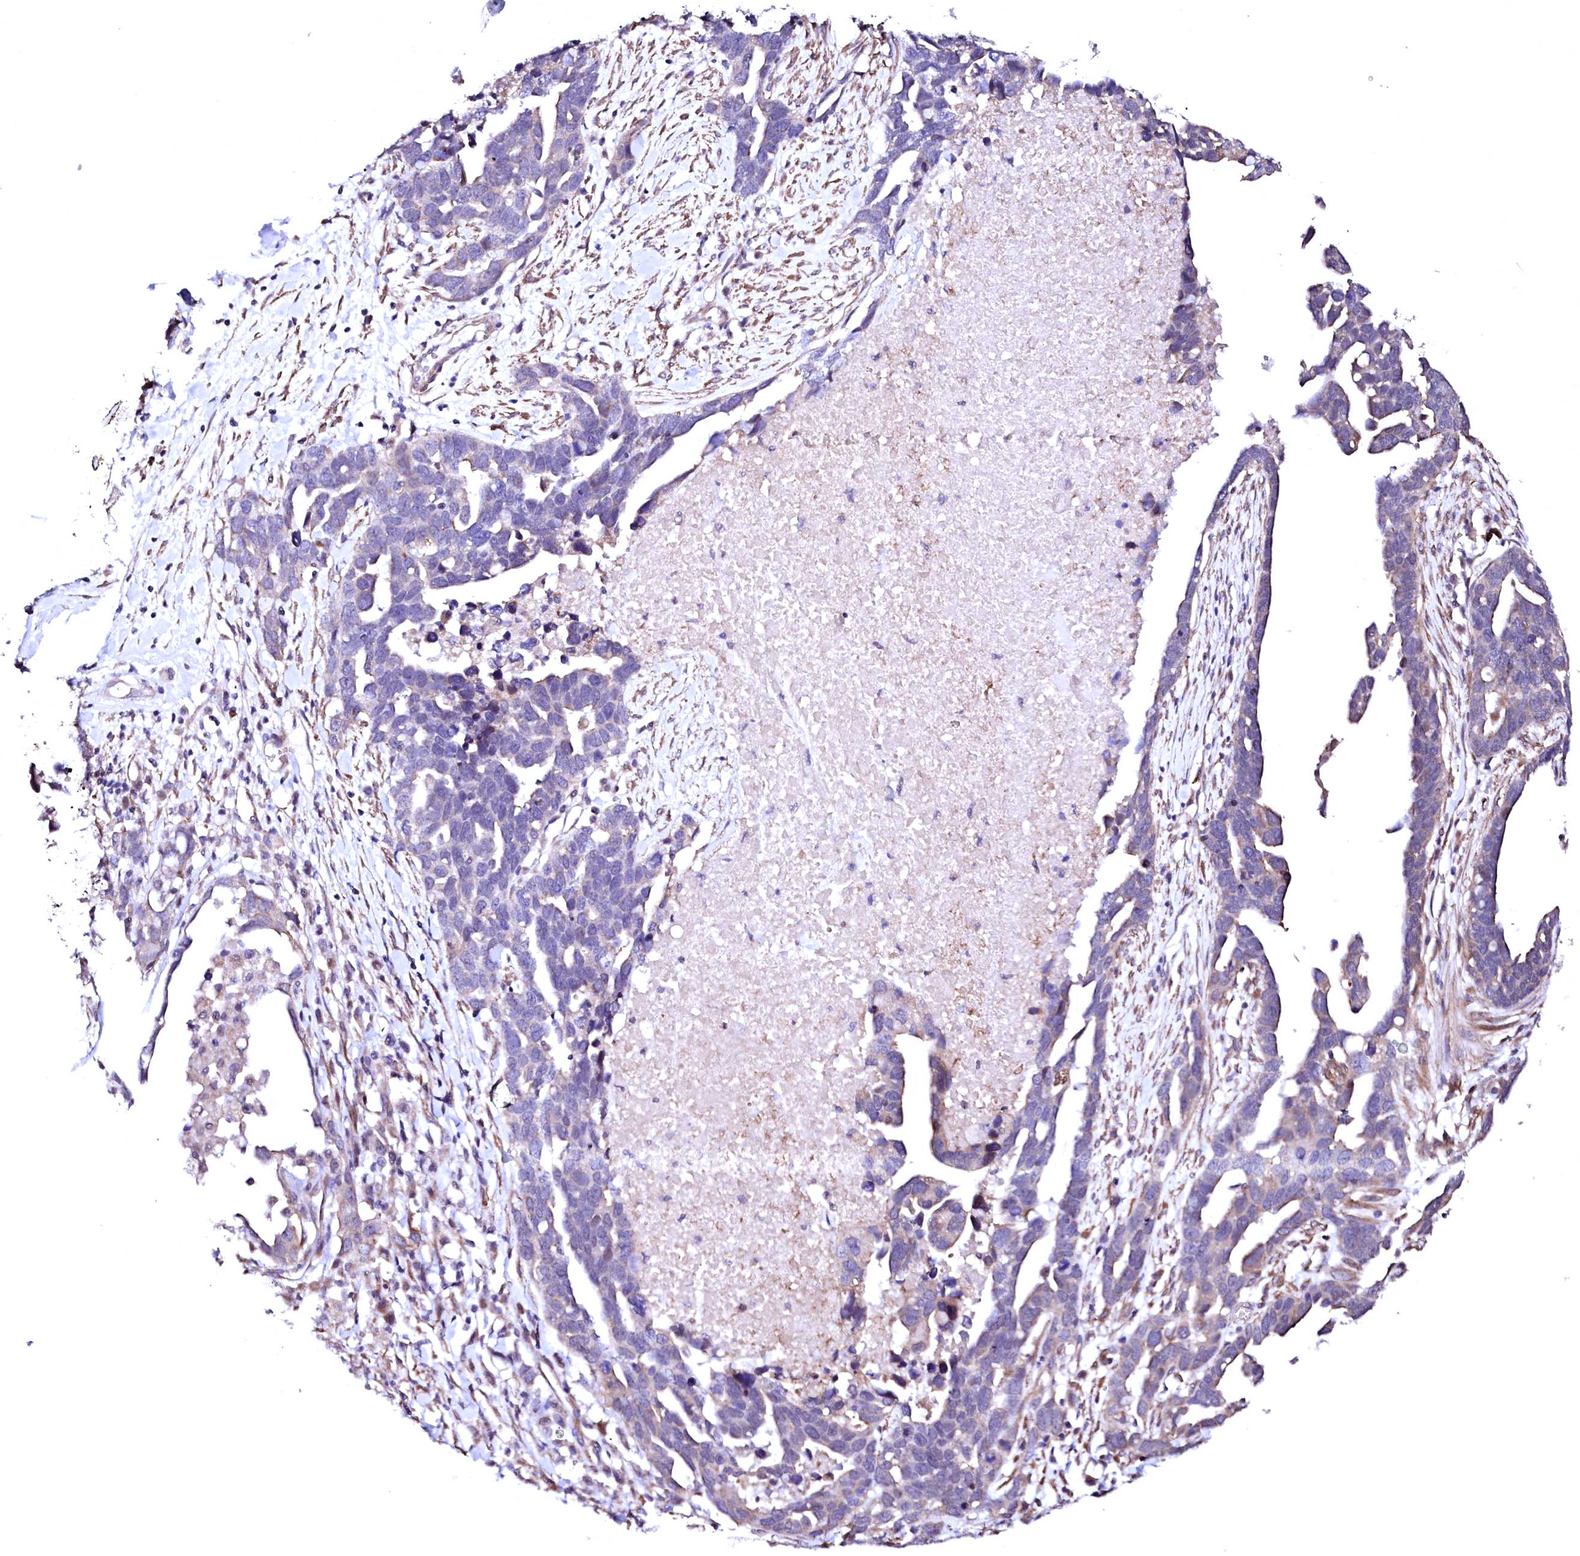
{"staining": {"intensity": "weak", "quantity": "<25%", "location": "nuclear"}, "tissue": "ovarian cancer", "cell_type": "Tumor cells", "image_type": "cancer", "snomed": [{"axis": "morphology", "description": "Cystadenocarcinoma, serous, NOS"}, {"axis": "topography", "description": "Ovary"}], "caption": "Ovarian serous cystadenocarcinoma was stained to show a protein in brown. There is no significant staining in tumor cells.", "gene": "GPR176", "patient": {"sex": "female", "age": 54}}